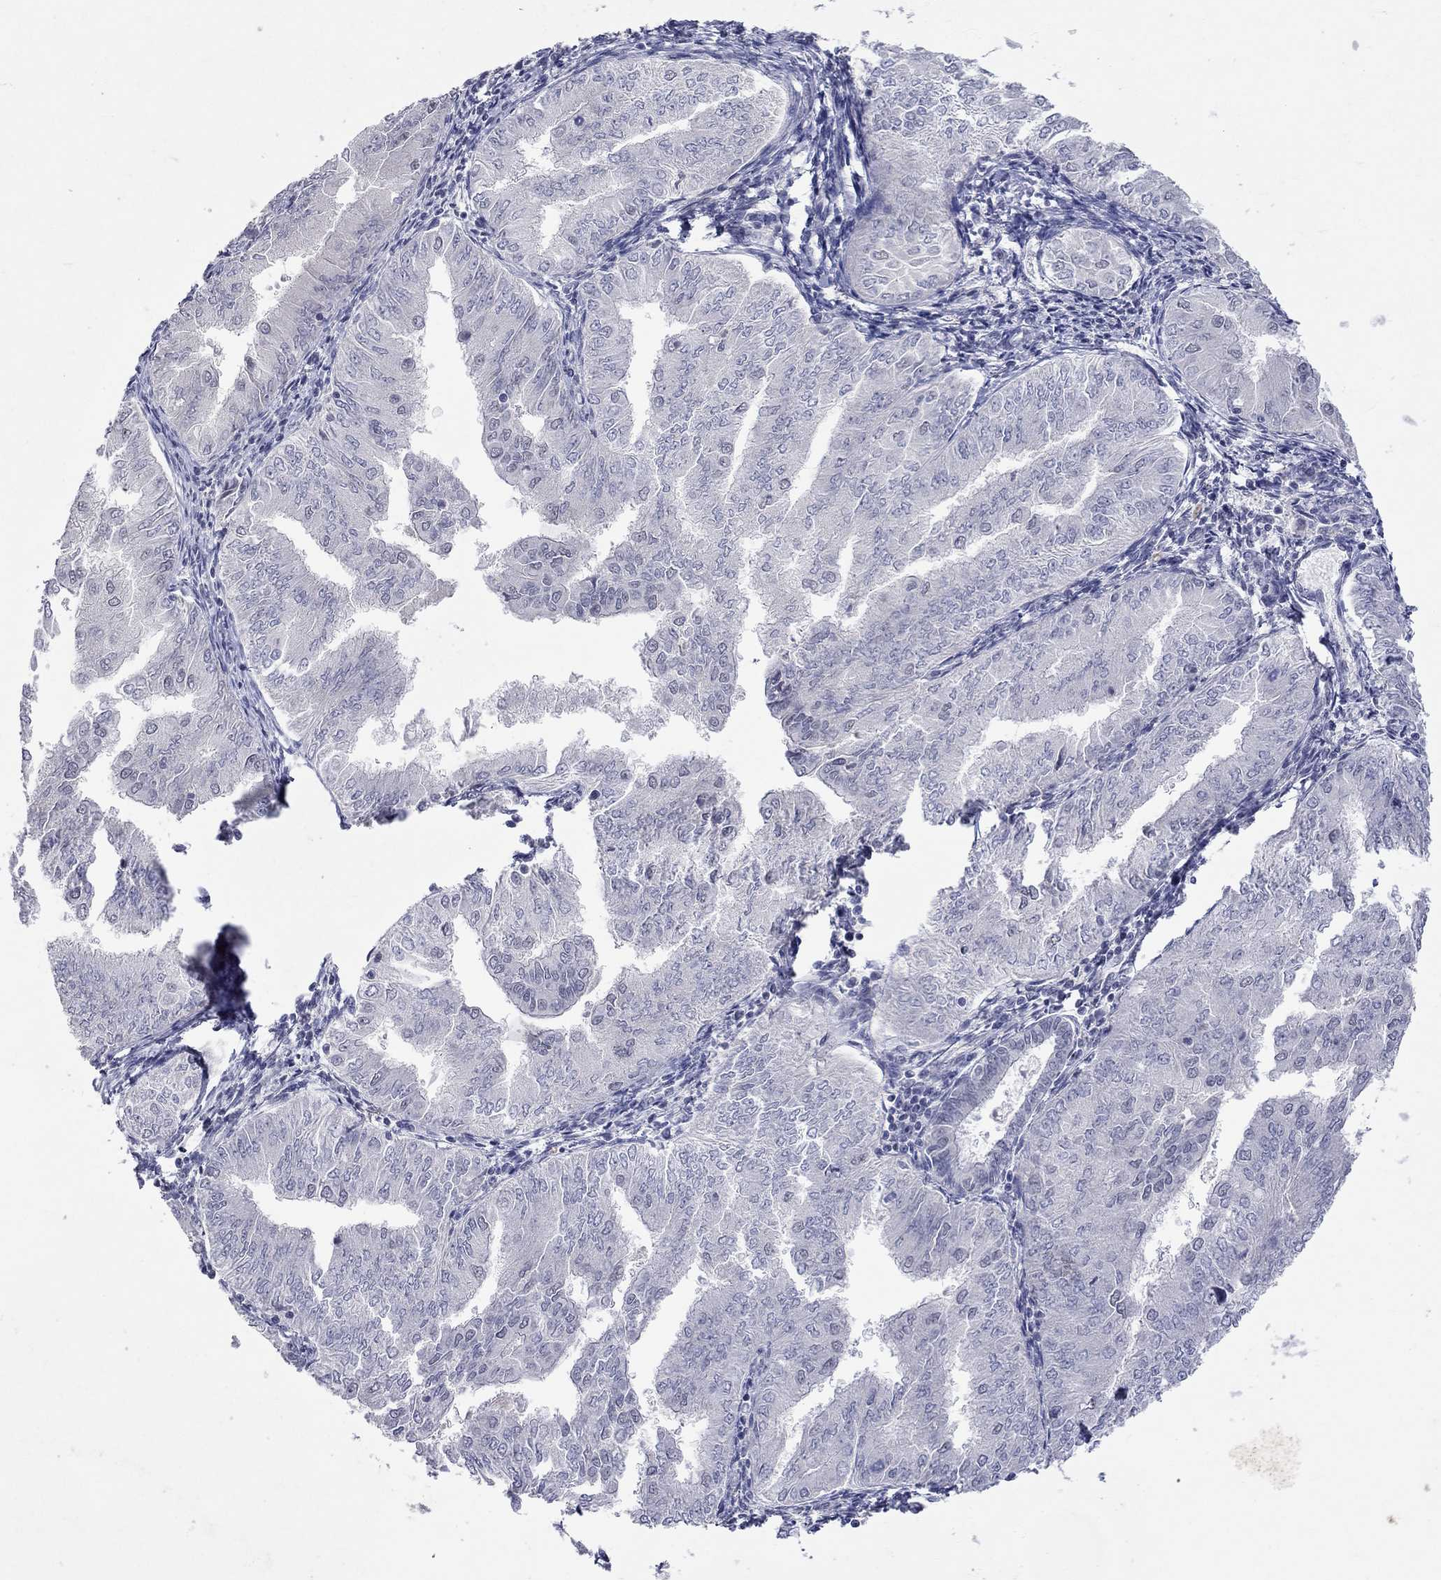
{"staining": {"intensity": "negative", "quantity": "none", "location": "none"}, "tissue": "endometrial cancer", "cell_type": "Tumor cells", "image_type": "cancer", "snomed": [{"axis": "morphology", "description": "Adenocarcinoma, NOS"}, {"axis": "topography", "description": "Endometrium"}], "caption": "Immunohistochemical staining of endometrial cancer demonstrates no significant staining in tumor cells.", "gene": "TMEM143", "patient": {"sex": "female", "age": 53}}